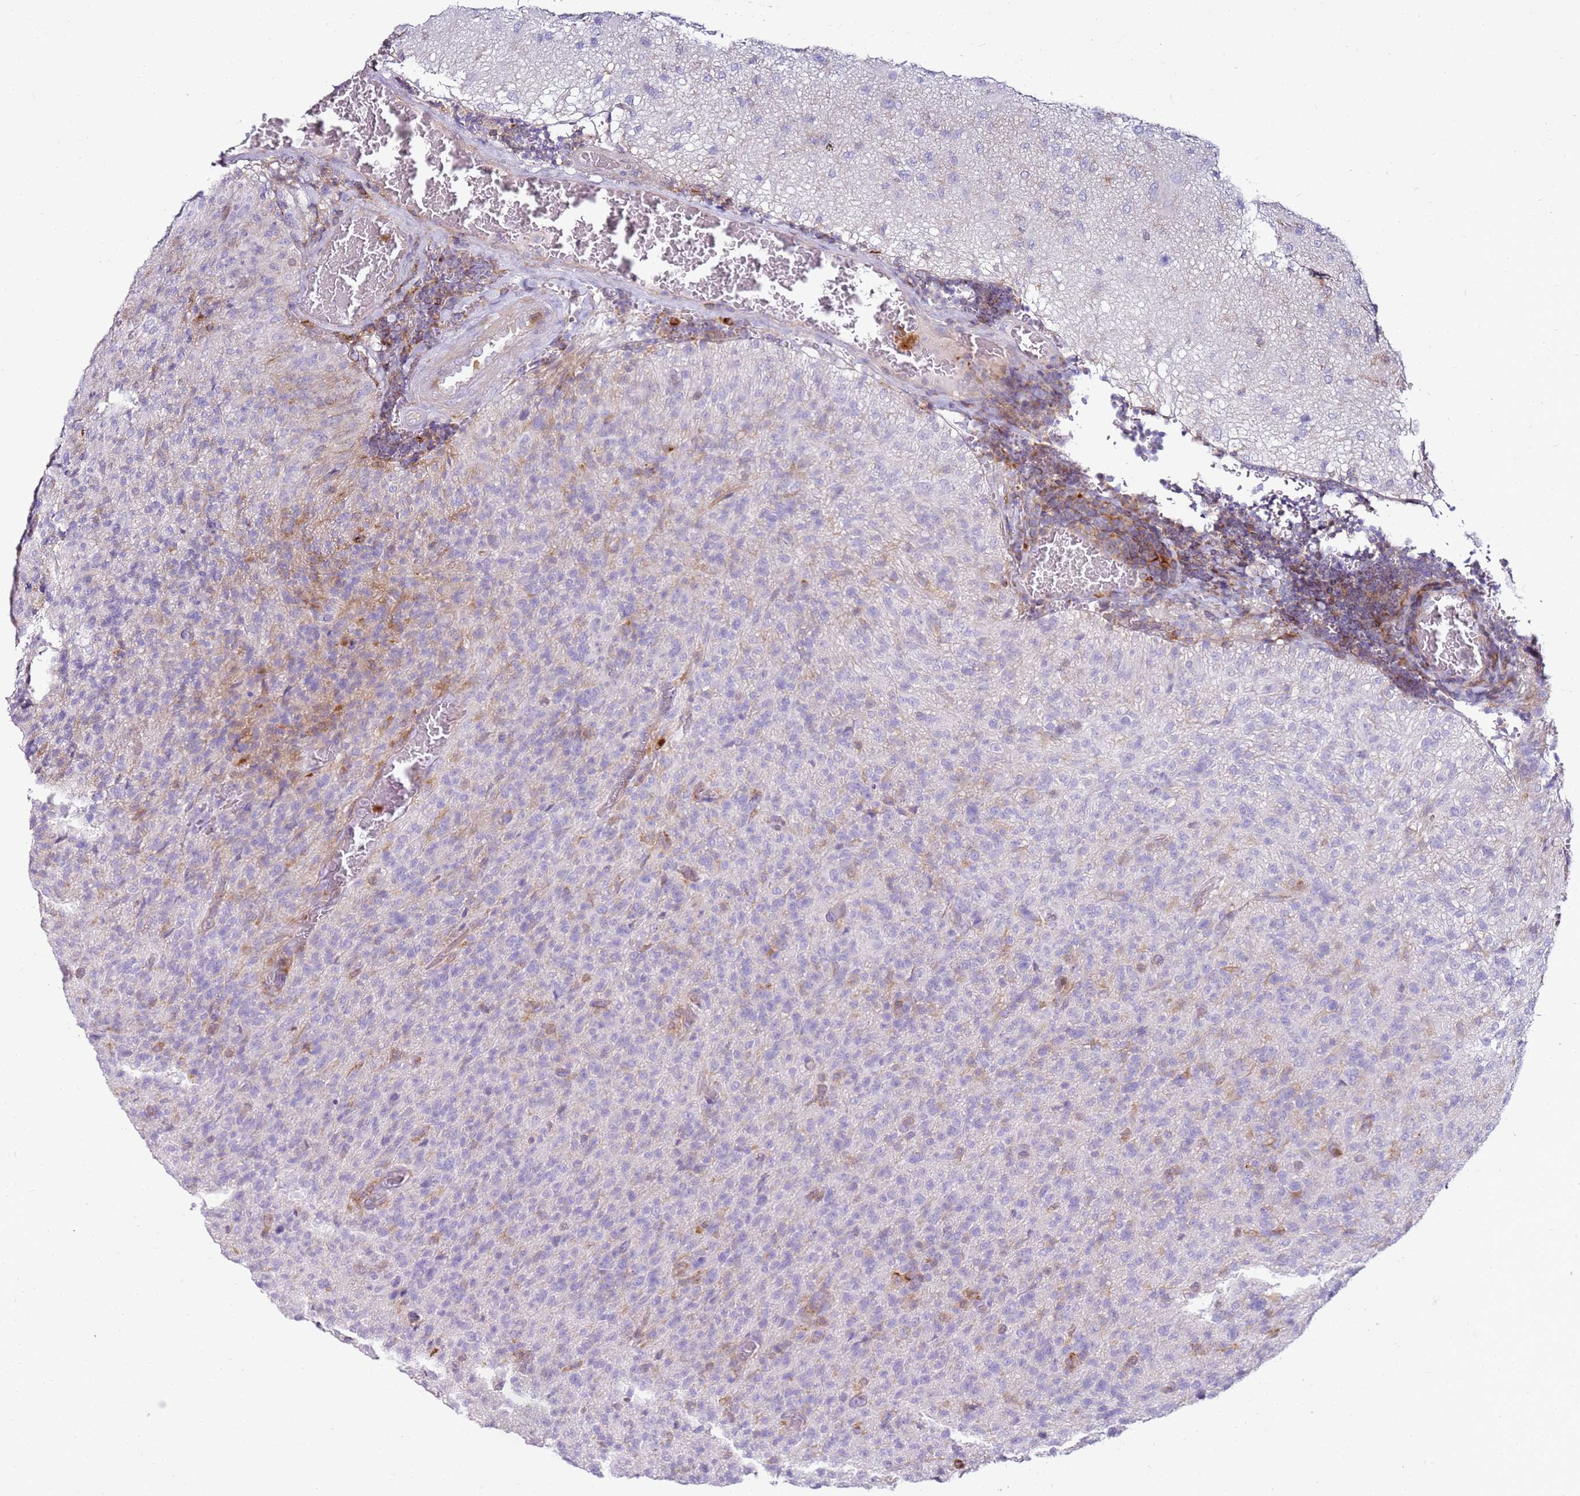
{"staining": {"intensity": "negative", "quantity": "none", "location": "none"}, "tissue": "glioma", "cell_type": "Tumor cells", "image_type": "cancer", "snomed": [{"axis": "morphology", "description": "Glioma, malignant, High grade"}, {"axis": "topography", "description": "Brain"}], "caption": "An IHC photomicrograph of glioma is shown. There is no staining in tumor cells of glioma. Nuclei are stained in blue.", "gene": "FPR1", "patient": {"sex": "female", "age": 57}}